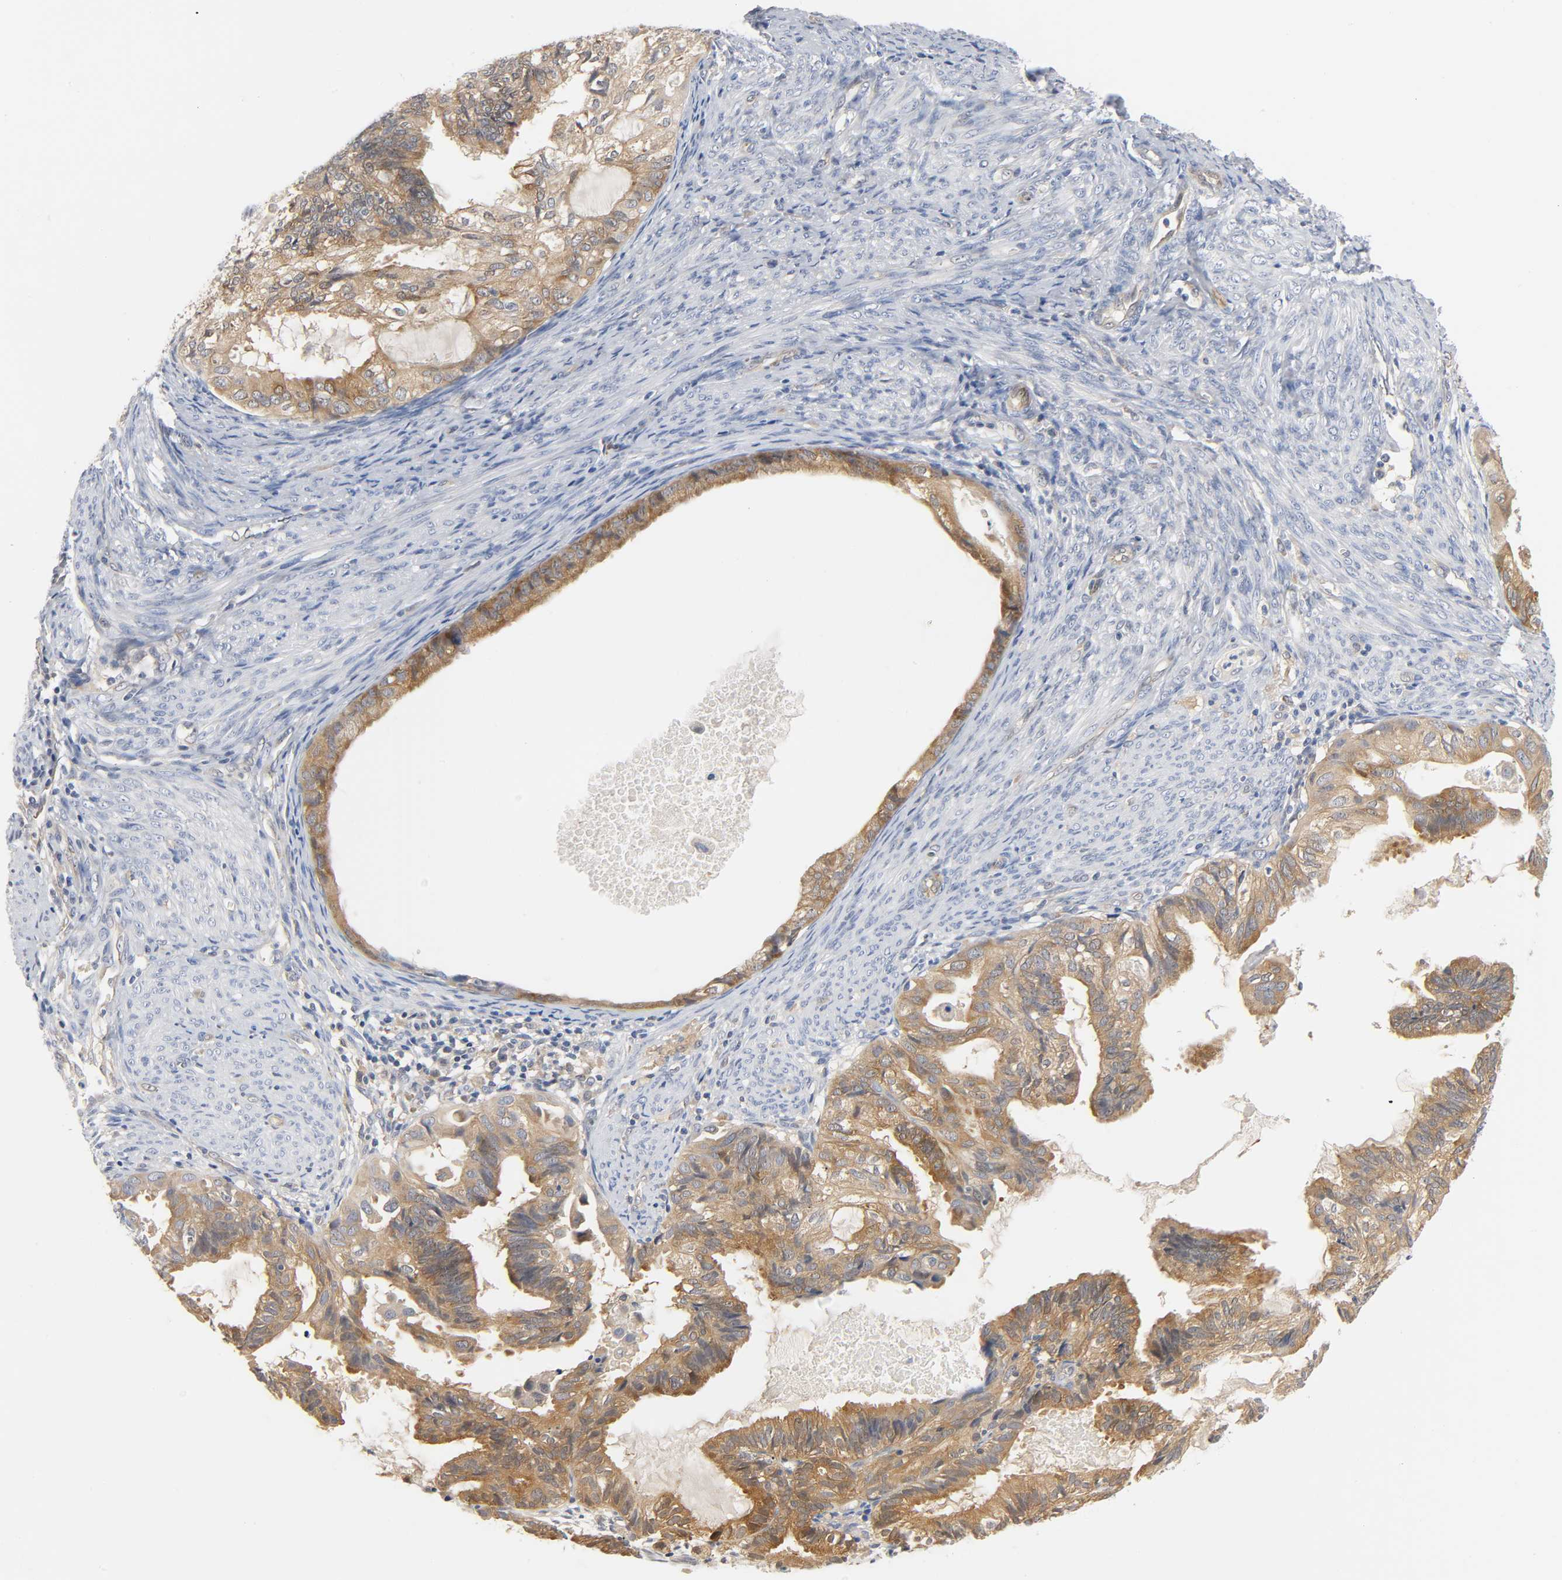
{"staining": {"intensity": "moderate", "quantity": ">75%", "location": "cytoplasmic/membranous"}, "tissue": "cervical cancer", "cell_type": "Tumor cells", "image_type": "cancer", "snomed": [{"axis": "morphology", "description": "Normal tissue, NOS"}, {"axis": "morphology", "description": "Adenocarcinoma, NOS"}, {"axis": "topography", "description": "Cervix"}, {"axis": "topography", "description": "Endometrium"}], "caption": "IHC of human adenocarcinoma (cervical) exhibits medium levels of moderate cytoplasmic/membranous staining in about >75% of tumor cells.", "gene": "FYN", "patient": {"sex": "female", "age": 86}}